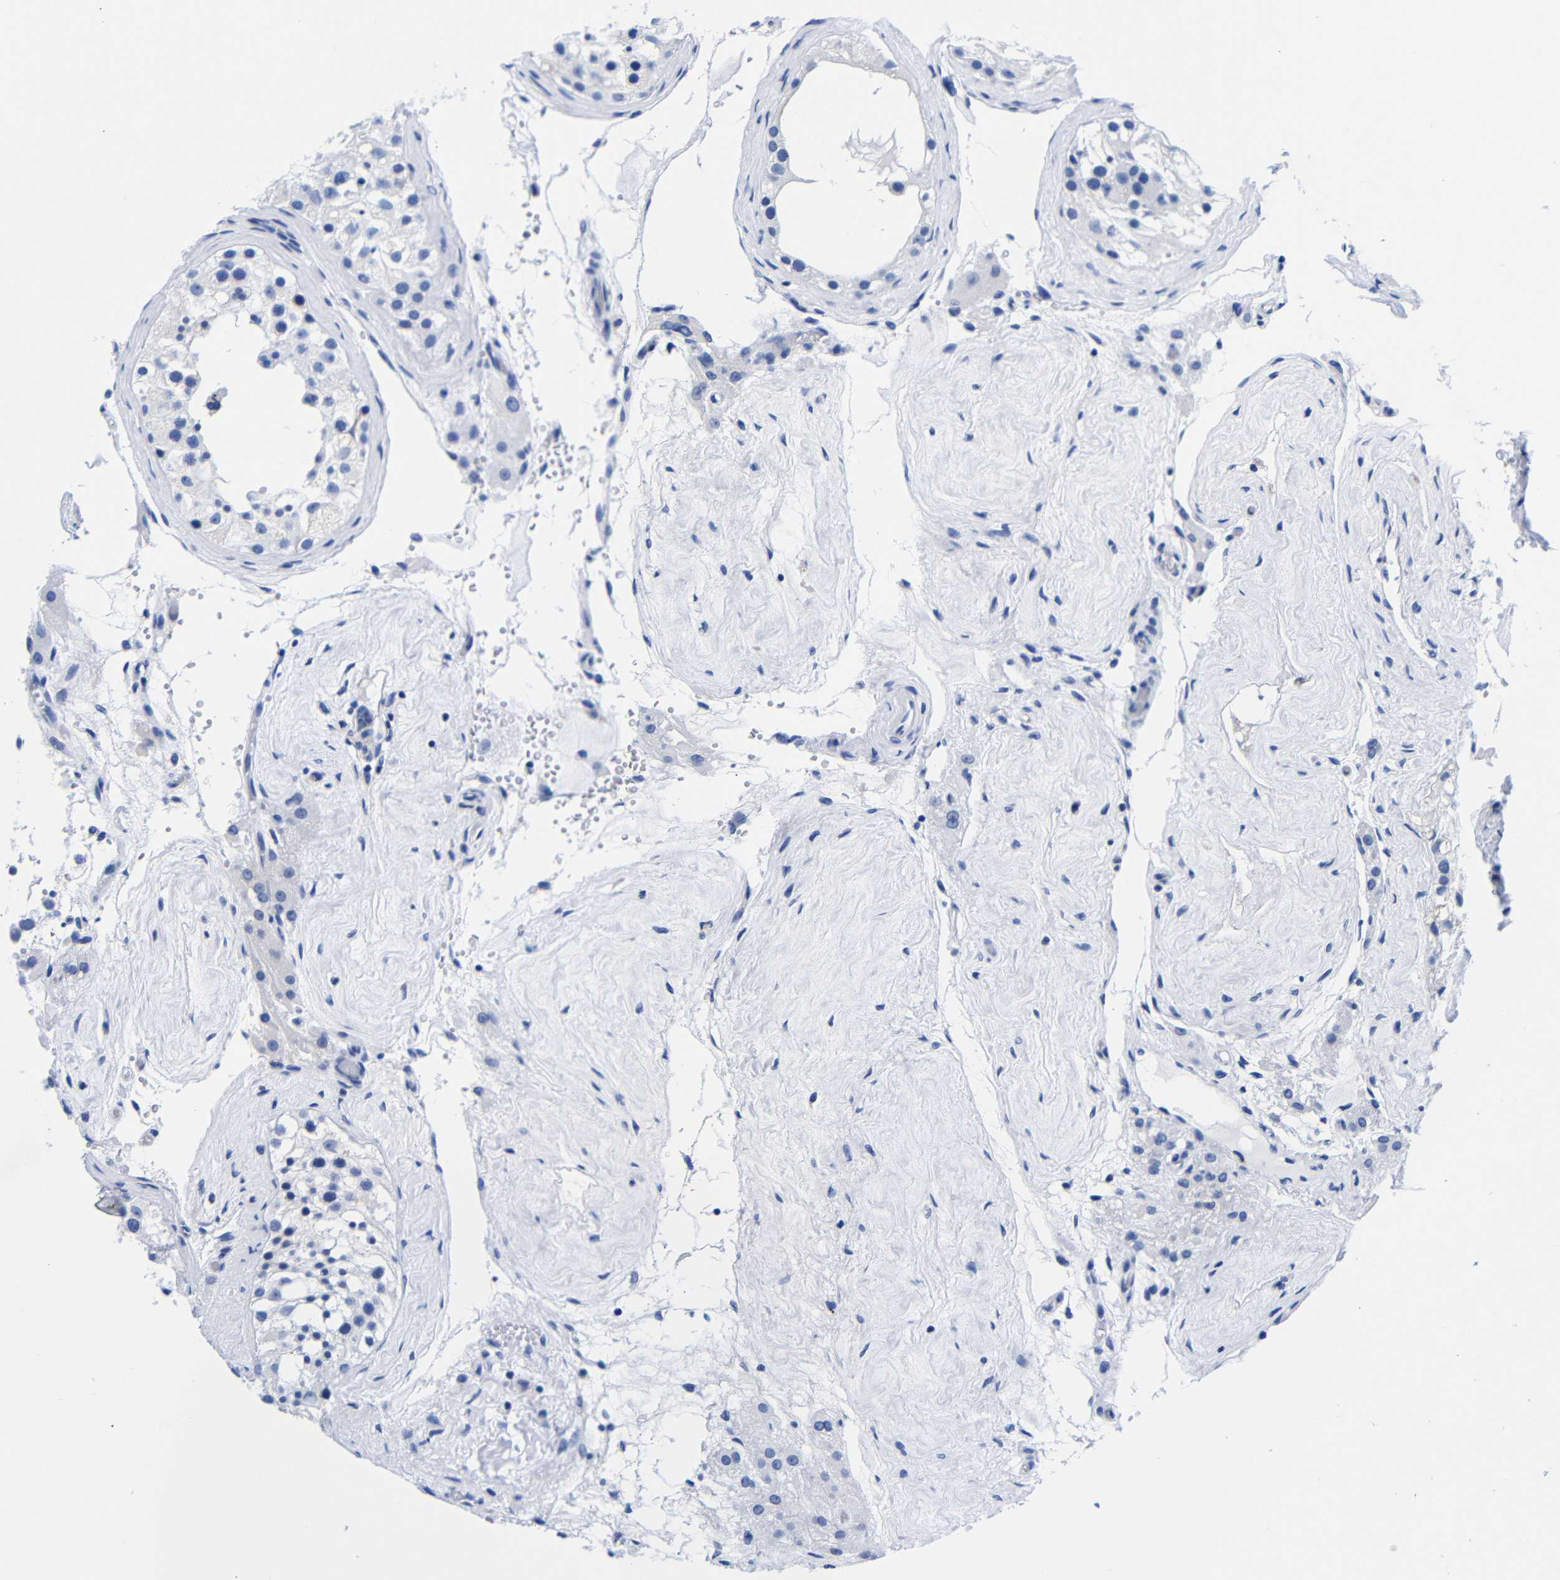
{"staining": {"intensity": "negative", "quantity": "none", "location": "none"}, "tissue": "testis", "cell_type": "Cells in seminiferous ducts", "image_type": "normal", "snomed": [{"axis": "morphology", "description": "Normal tissue, NOS"}, {"axis": "morphology", "description": "Seminoma, NOS"}, {"axis": "topography", "description": "Testis"}], "caption": "Immunohistochemistry image of benign testis stained for a protein (brown), which demonstrates no staining in cells in seminiferous ducts.", "gene": "CLEC4G", "patient": {"sex": "male", "age": 71}}